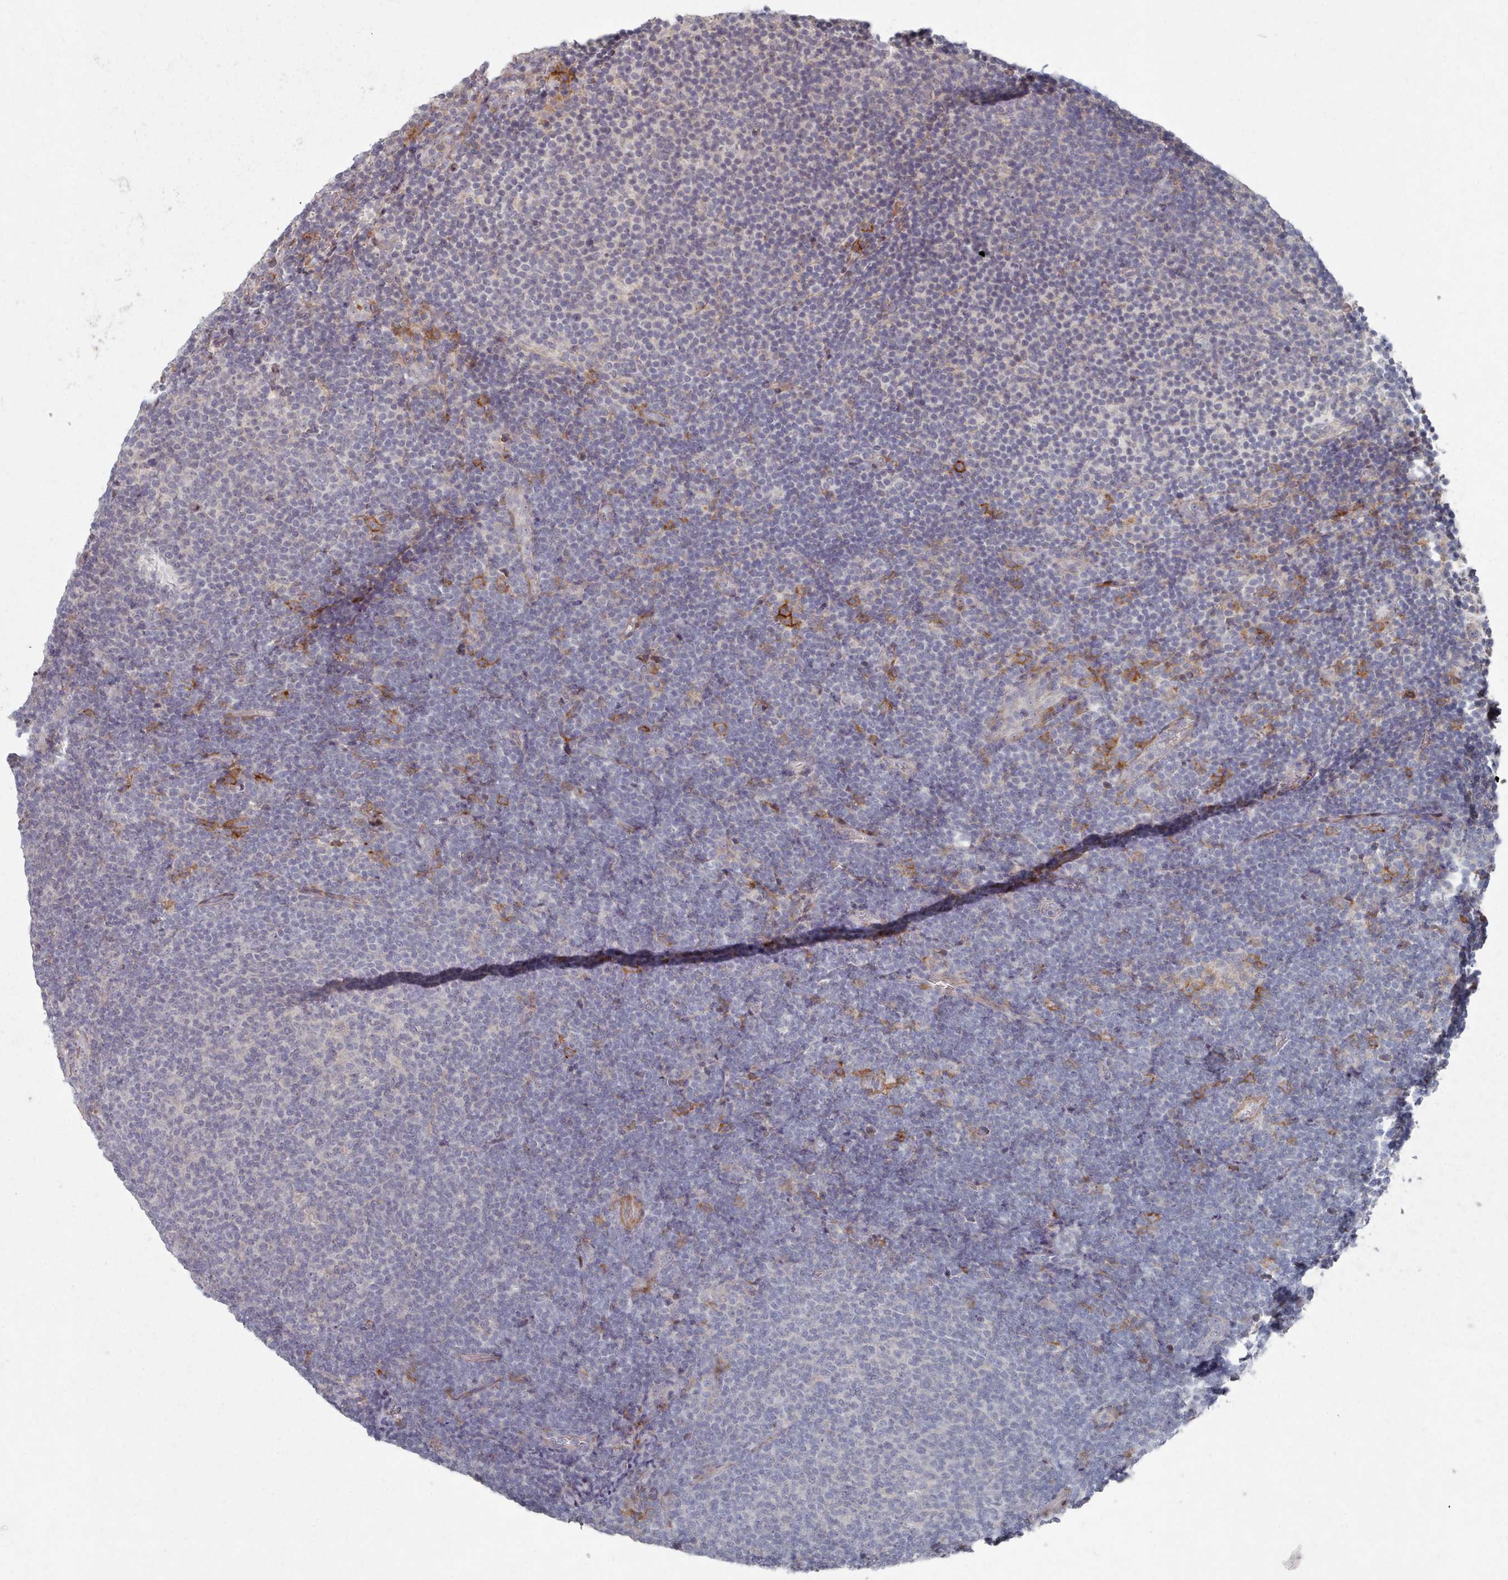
{"staining": {"intensity": "negative", "quantity": "none", "location": "none"}, "tissue": "lymphoma", "cell_type": "Tumor cells", "image_type": "cancer", "snomed": [{"axis": "morphology", "description": "Malignant lymphoma, non-Hodgkin's type, Low grade"}, {"axis": "topography", "description": "Lymph node"}], "caption": "This is a image of IHC staining of lymphoma, which shows no positivity in tumor cells.", "gene": "COL8A2", "patient": {"sex": "male", "age": 66}}